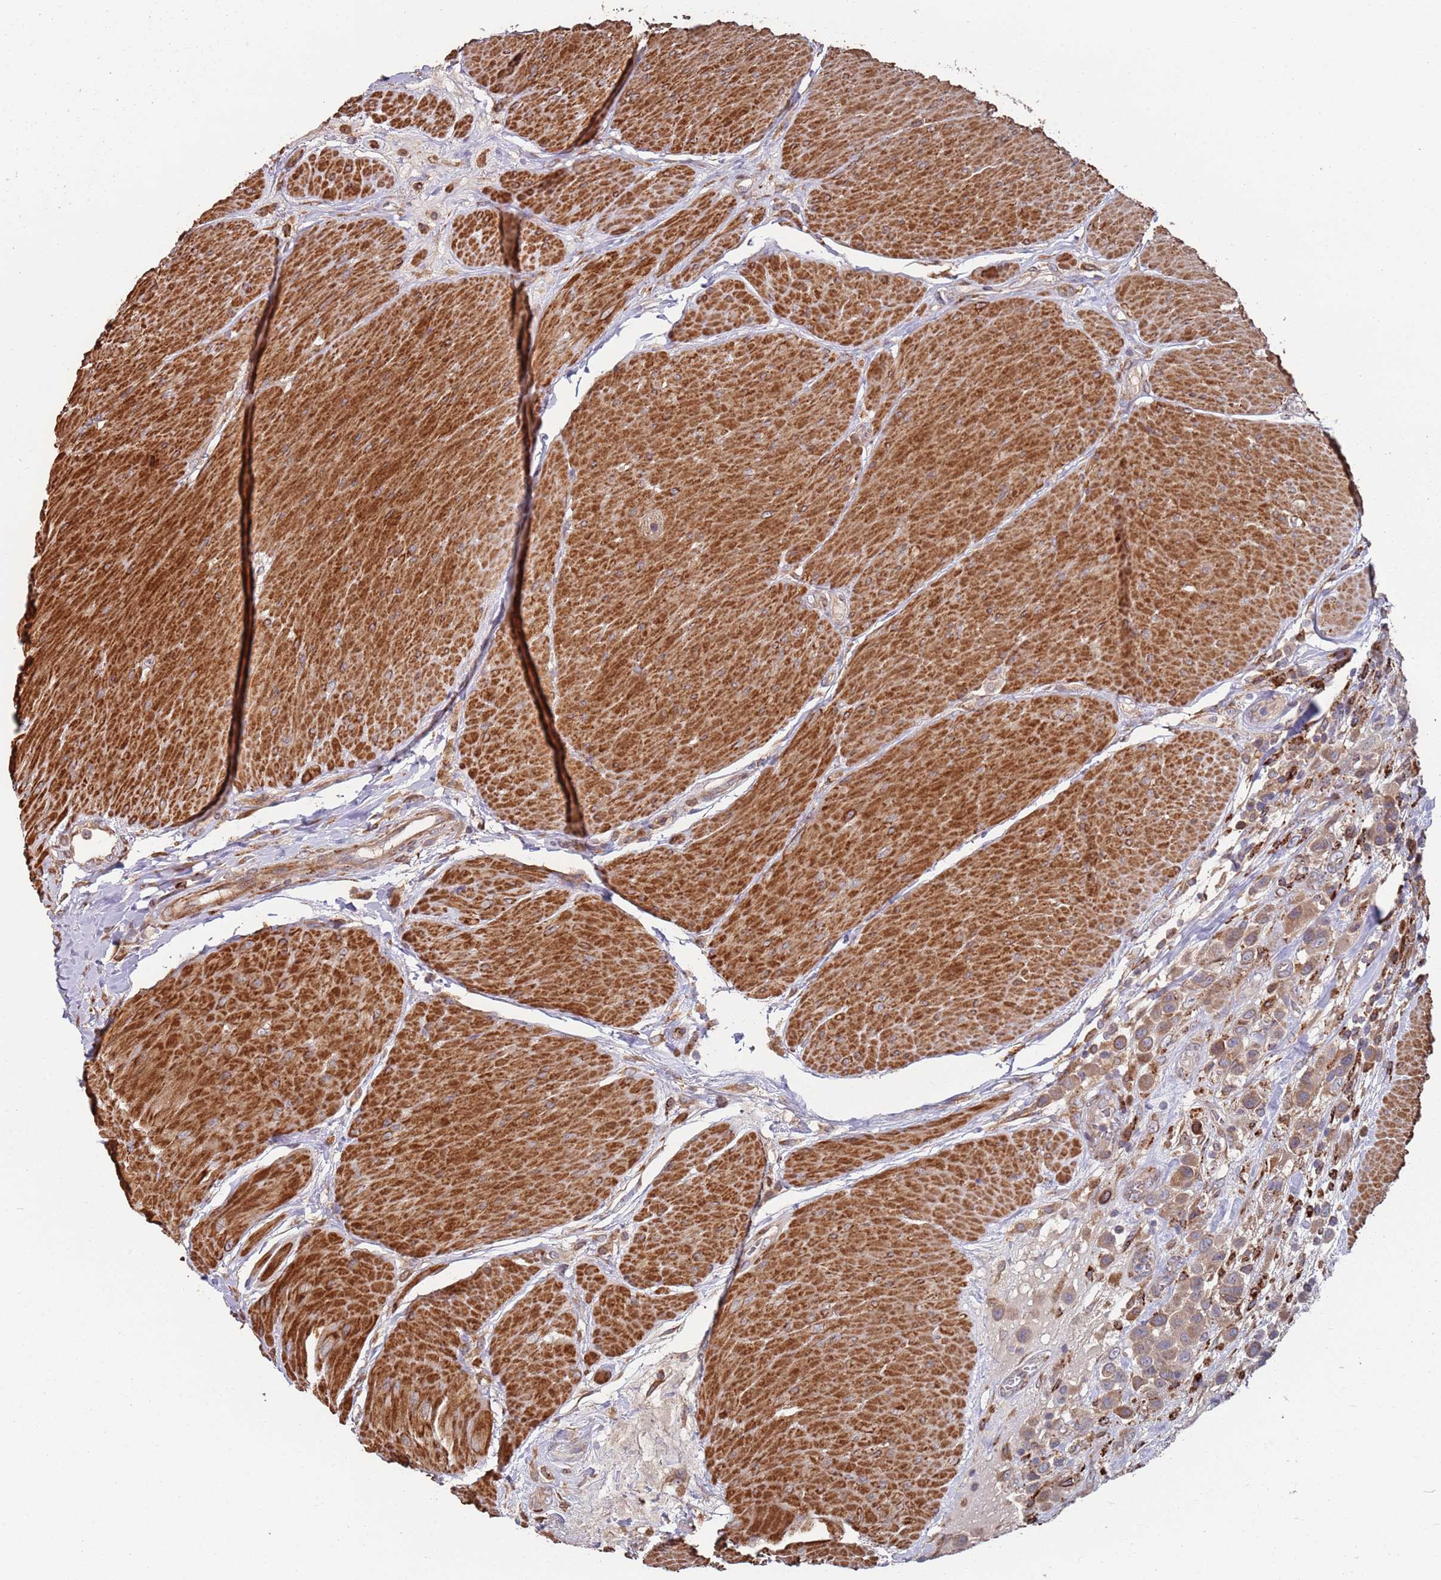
{"staining": {"intensity": "moderate", "quantity": ">75%", "location": "cytoplasmic/membranous"}, "tissue": "urothelial cancer", "cell_type": "Tumor cells", "image_type": "cancer", "snomed": [{"axis": "morphology", "description": "Urothelial carcinoma, High grade"}, {"axis": "topography", "description": "Urinary bladder"}], "caption": "Protein staining of urothelial carcinoma (high-grade) tissue shows moderate cytoplasmic/membranous positivity in approximately >75% of tumor cells.", "gene": "LACC1", "patient": {"sex": "male", "age": 50}}